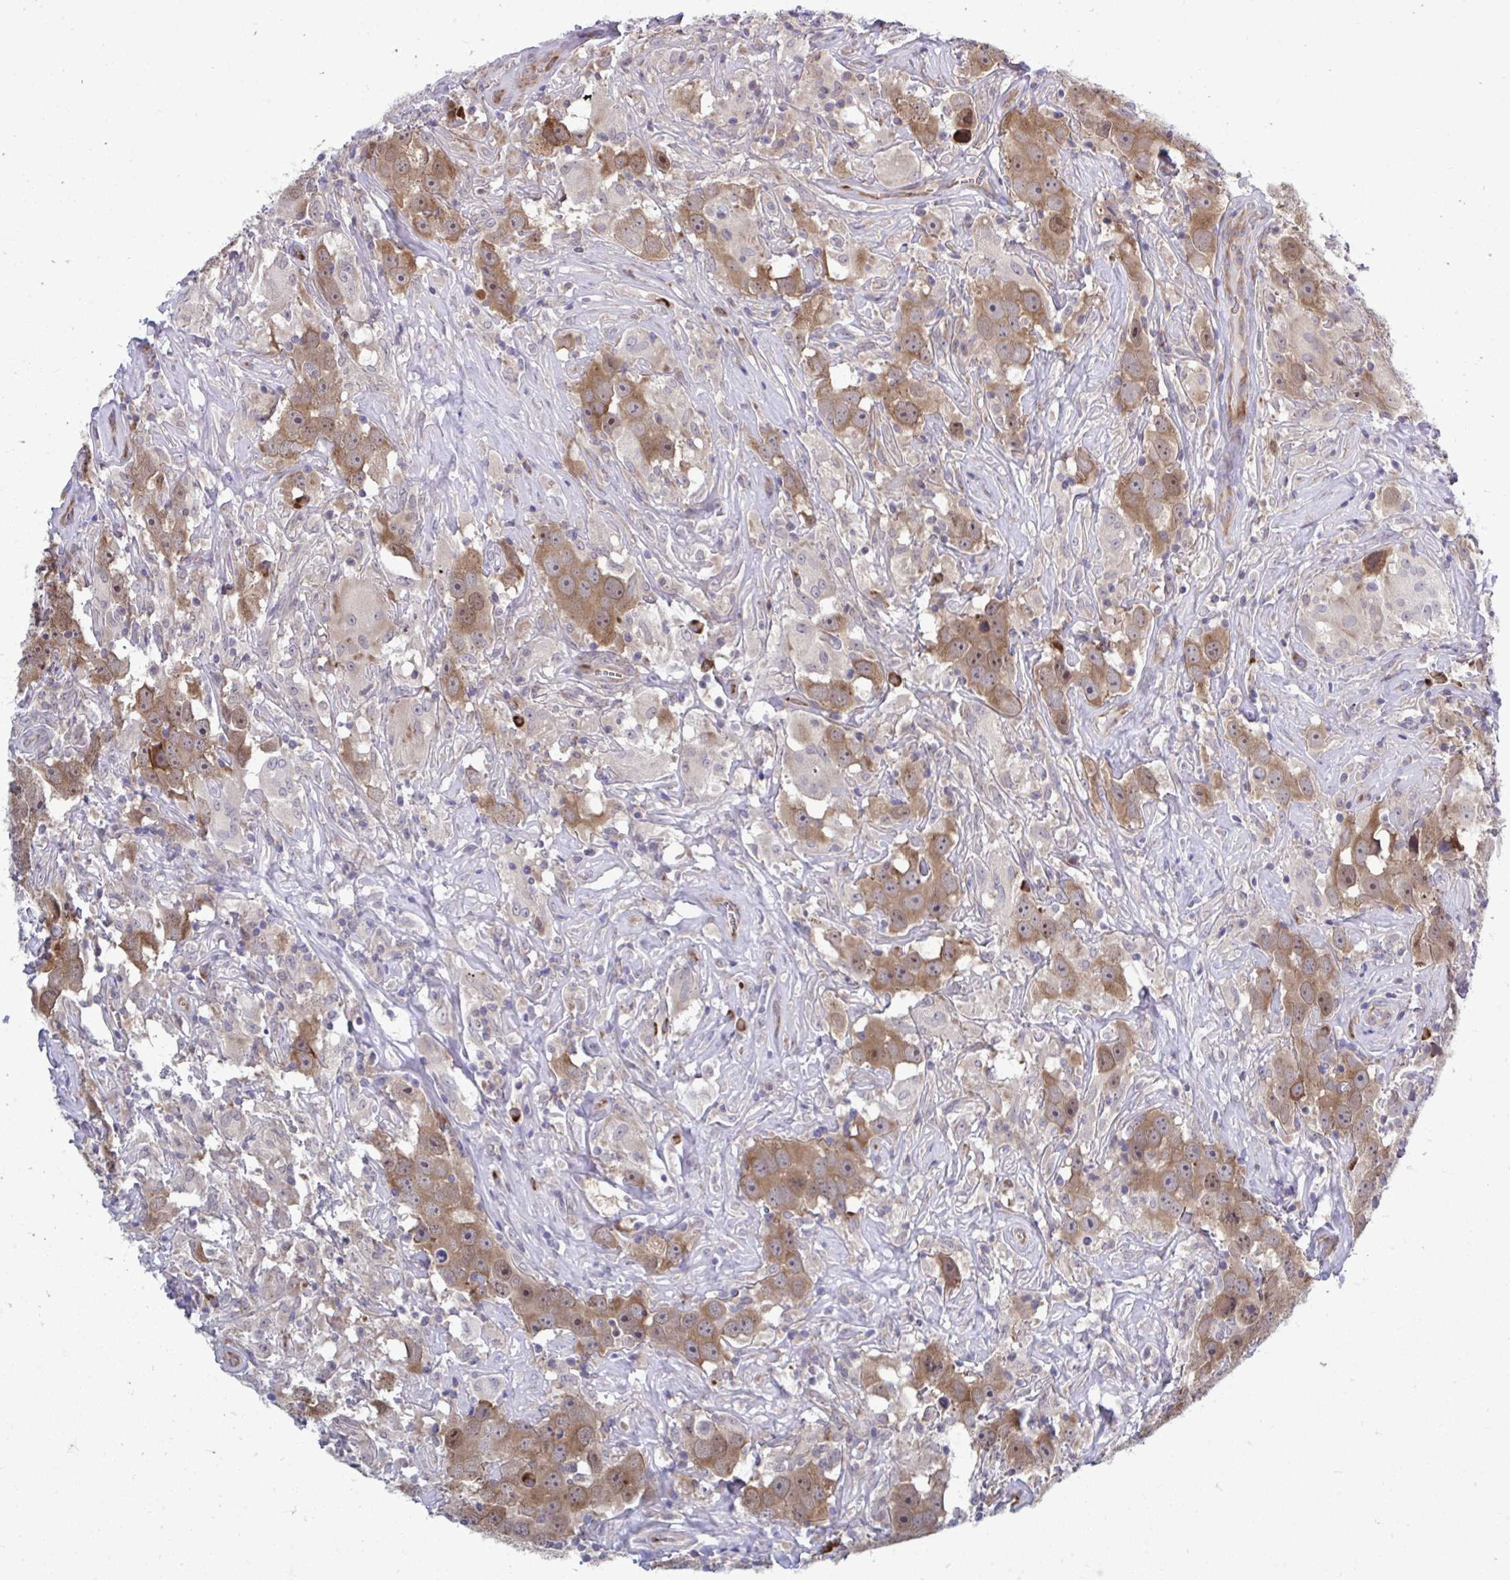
{"staining": {"intensity": "moderate", "quantity": ">75%", "location": "cytoplasmic/membranous,nuclear"}, "tissue": "testis cancer", "cell_type": "Tumor cells", "image_type": "cancer", "snomed": [{"axis": "morphology", "description": "Seminoma, NOS"}, {"axis": "topography", "description": "Testis"}], "caption": "This is a photomicrograph of IHC staining of seminoma (testis), which shows moderate staining in the cytoplasmic/membranous and nuclear of tumor cells.", "gene": "SELENON", "patient": {"sex": "male", "age": 49}}